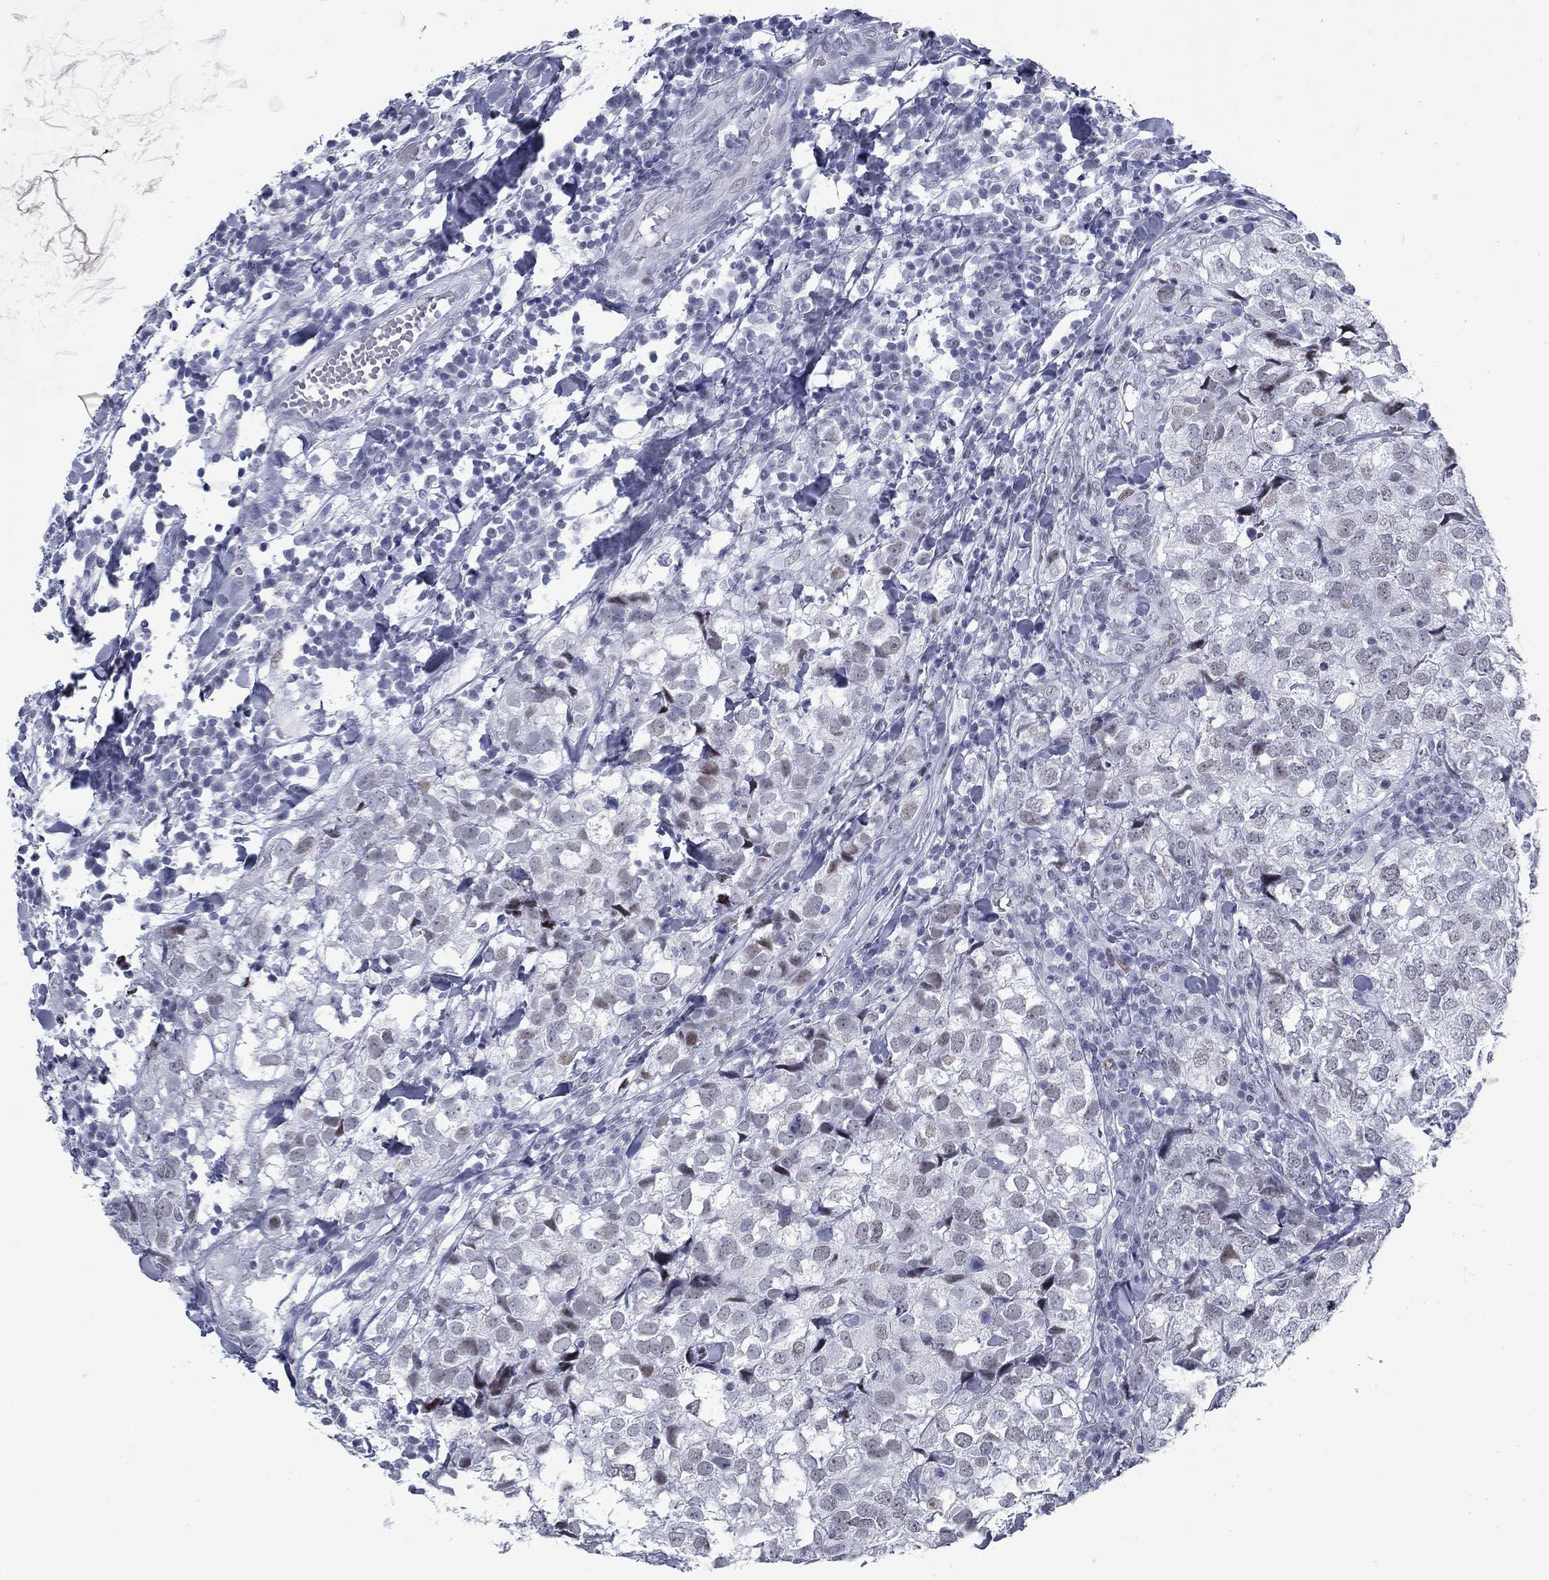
{"staining": {"intensity": "moderate", "quantity": "<25%", "location": "nuclear"}, "tissue": "breast cancer", "cell_type": "Tumor cells", "image_type": "cancer", "snomed": [{"axis": "morphology", "description": "Duct carcinoma"}, {"axis": "topography", "description": "Breast"}], "caption": "Protein analysis of breast invasive ductal carcinoma tissue displays moderate nuclear staining in about <25% of tumor cells.", "gene": "ASF1B", "patient": {"sex": "female", "age": 30}}